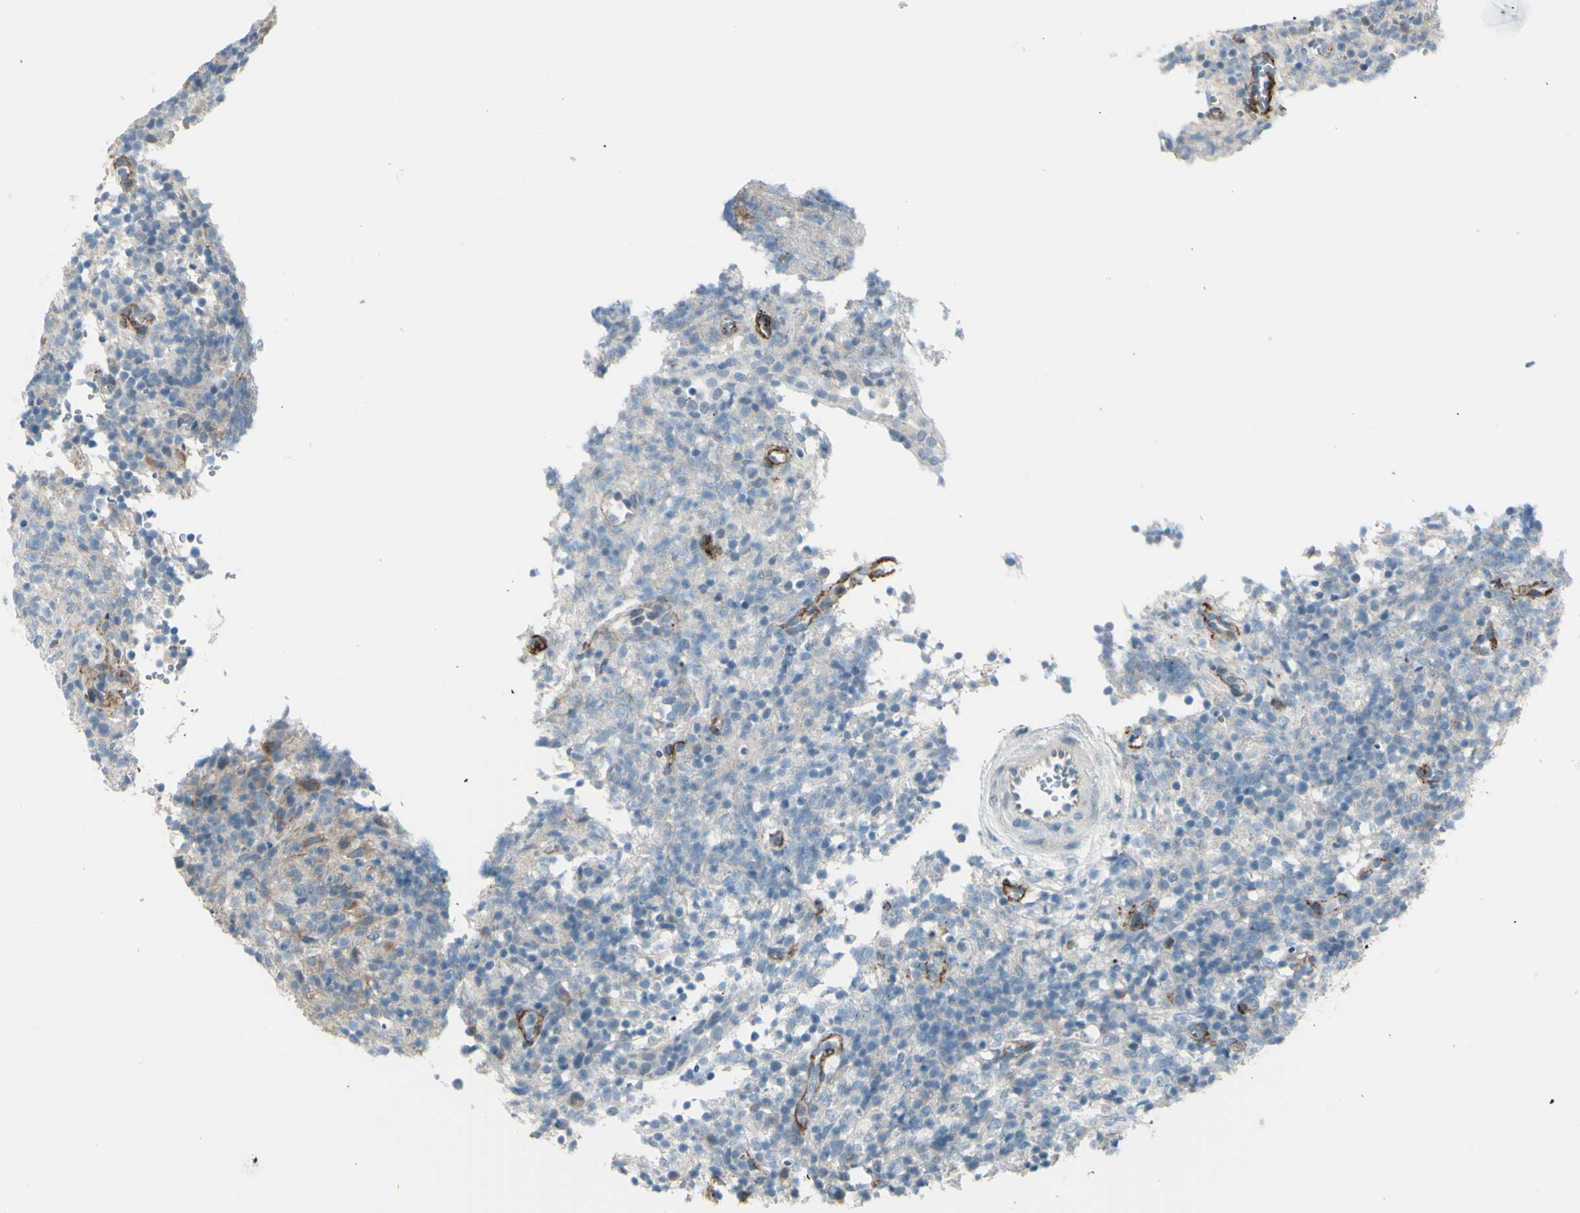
{"staining": {"intensity": "weak", "quantity": "<25%", "location": "cytoplasmic/membranous"}, "tissue": "lymphoma", "cell_type": "Tumor cells", "image_type": "cancer", "snomed": [{"axis": "morphology", "description": "Malignant lymphoma, non-Hodgkin's type, High grade"}, {"axis": "topography", "description": "Lymph node"}], "caption": "Tumor cells show no significant protein positivity in high-grade malignant lymphoma, non-Hodgkin's type. Nuclei are stained in blue.", "gene": "GPR34", "patient": {"sex": "female", "age": 76}}